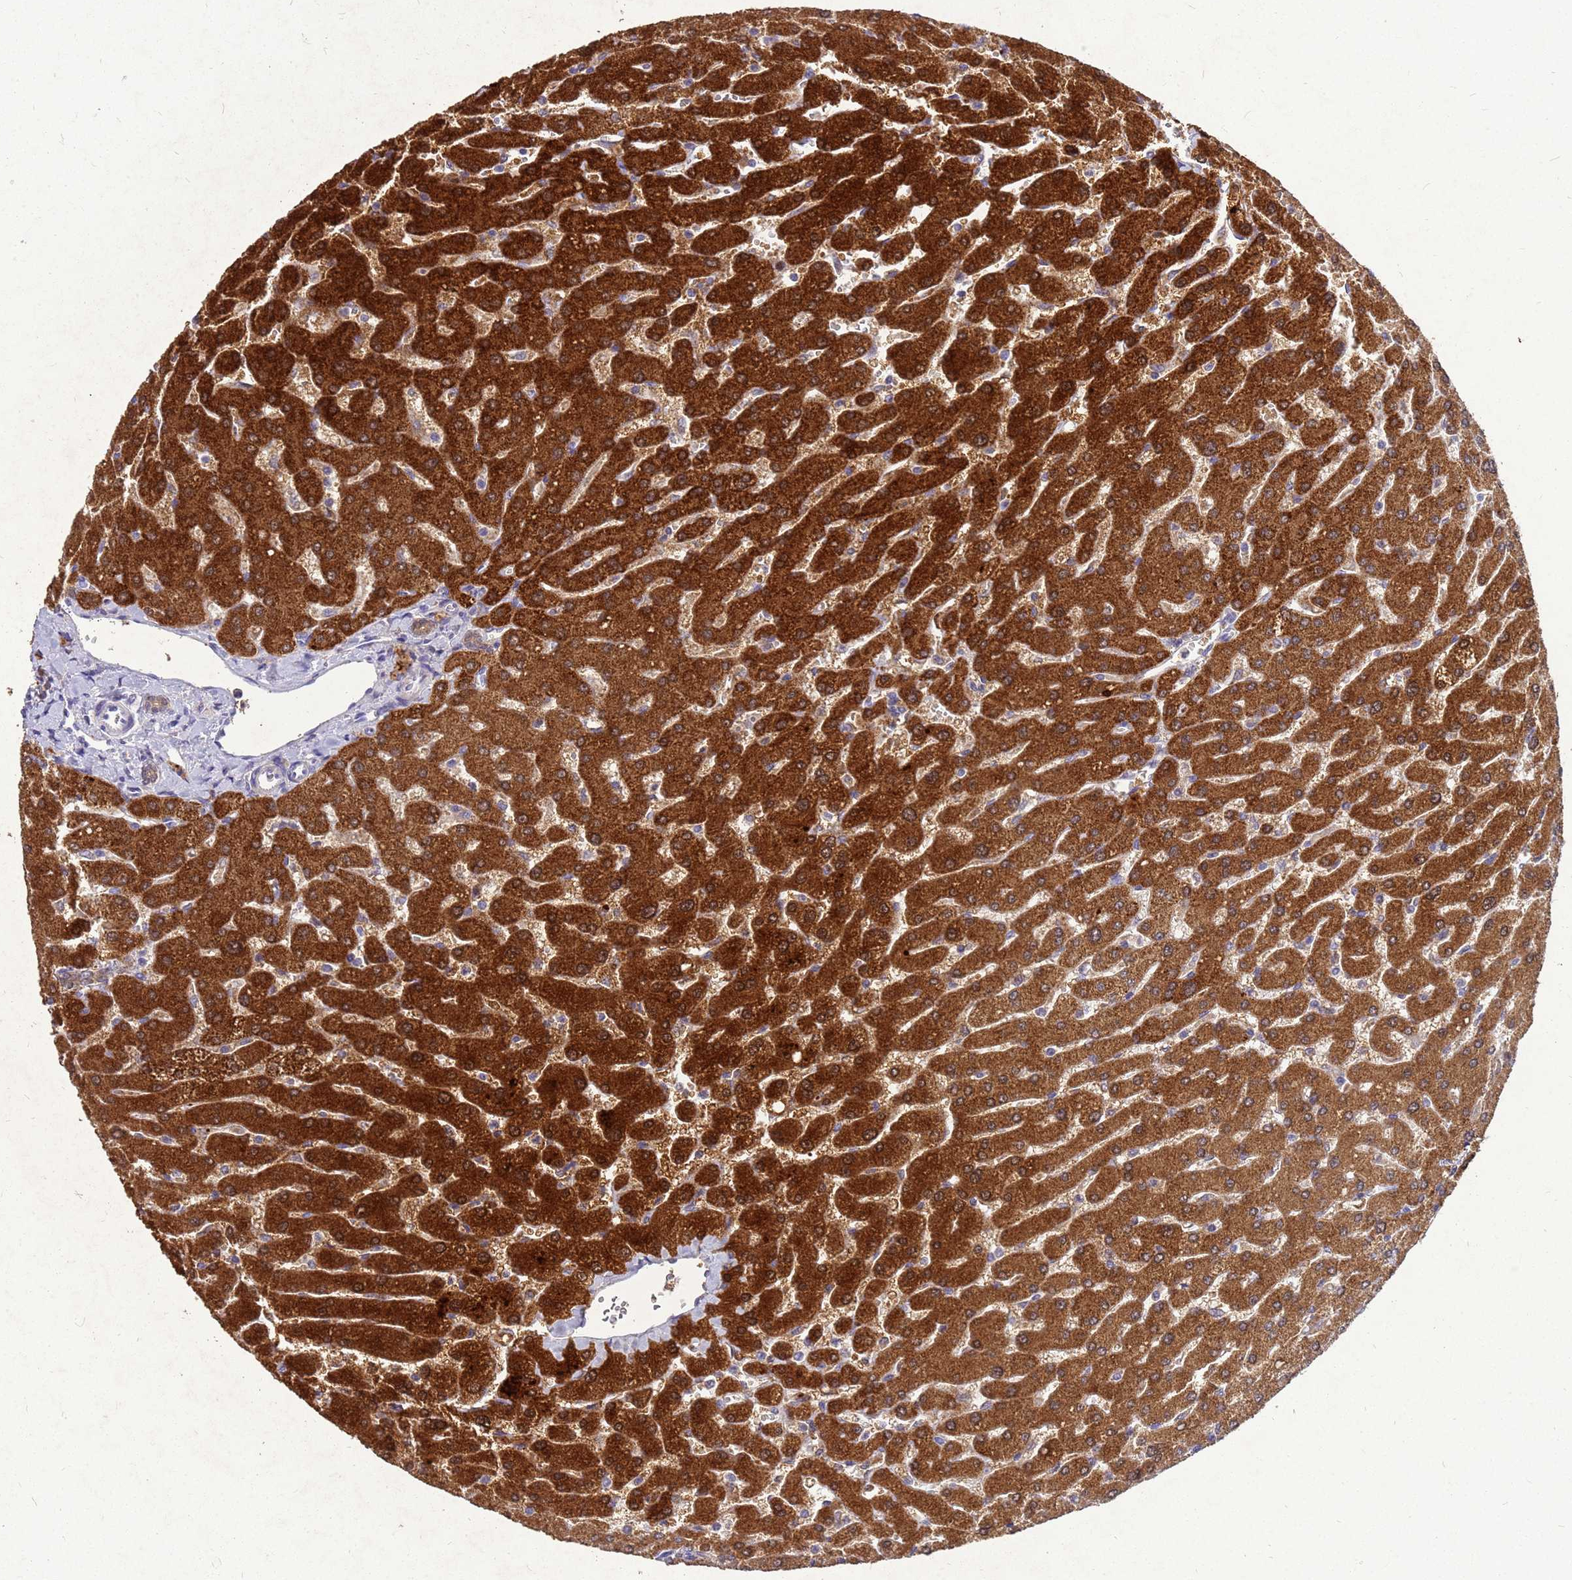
{"staining": {"intensity": "moderate", "quantity": "25%-75%", "location": "cytoplasmic/membranous"}, "tissue": "liver", "cell_type": "Cholangiocytes", "image_type": "normal", "snomed": [{"axis": "morphology", "description": "Normal tissue, NOS"}, {"axis": "topography", "description": "Liver"}], "caption": "A brown stain labels moderate cytoplasmic/membranous expression of a protein in cholangiocytes of benign human liver.", "gene": "AKR1C1", "patient": {"sex": "male", "age": 55}}